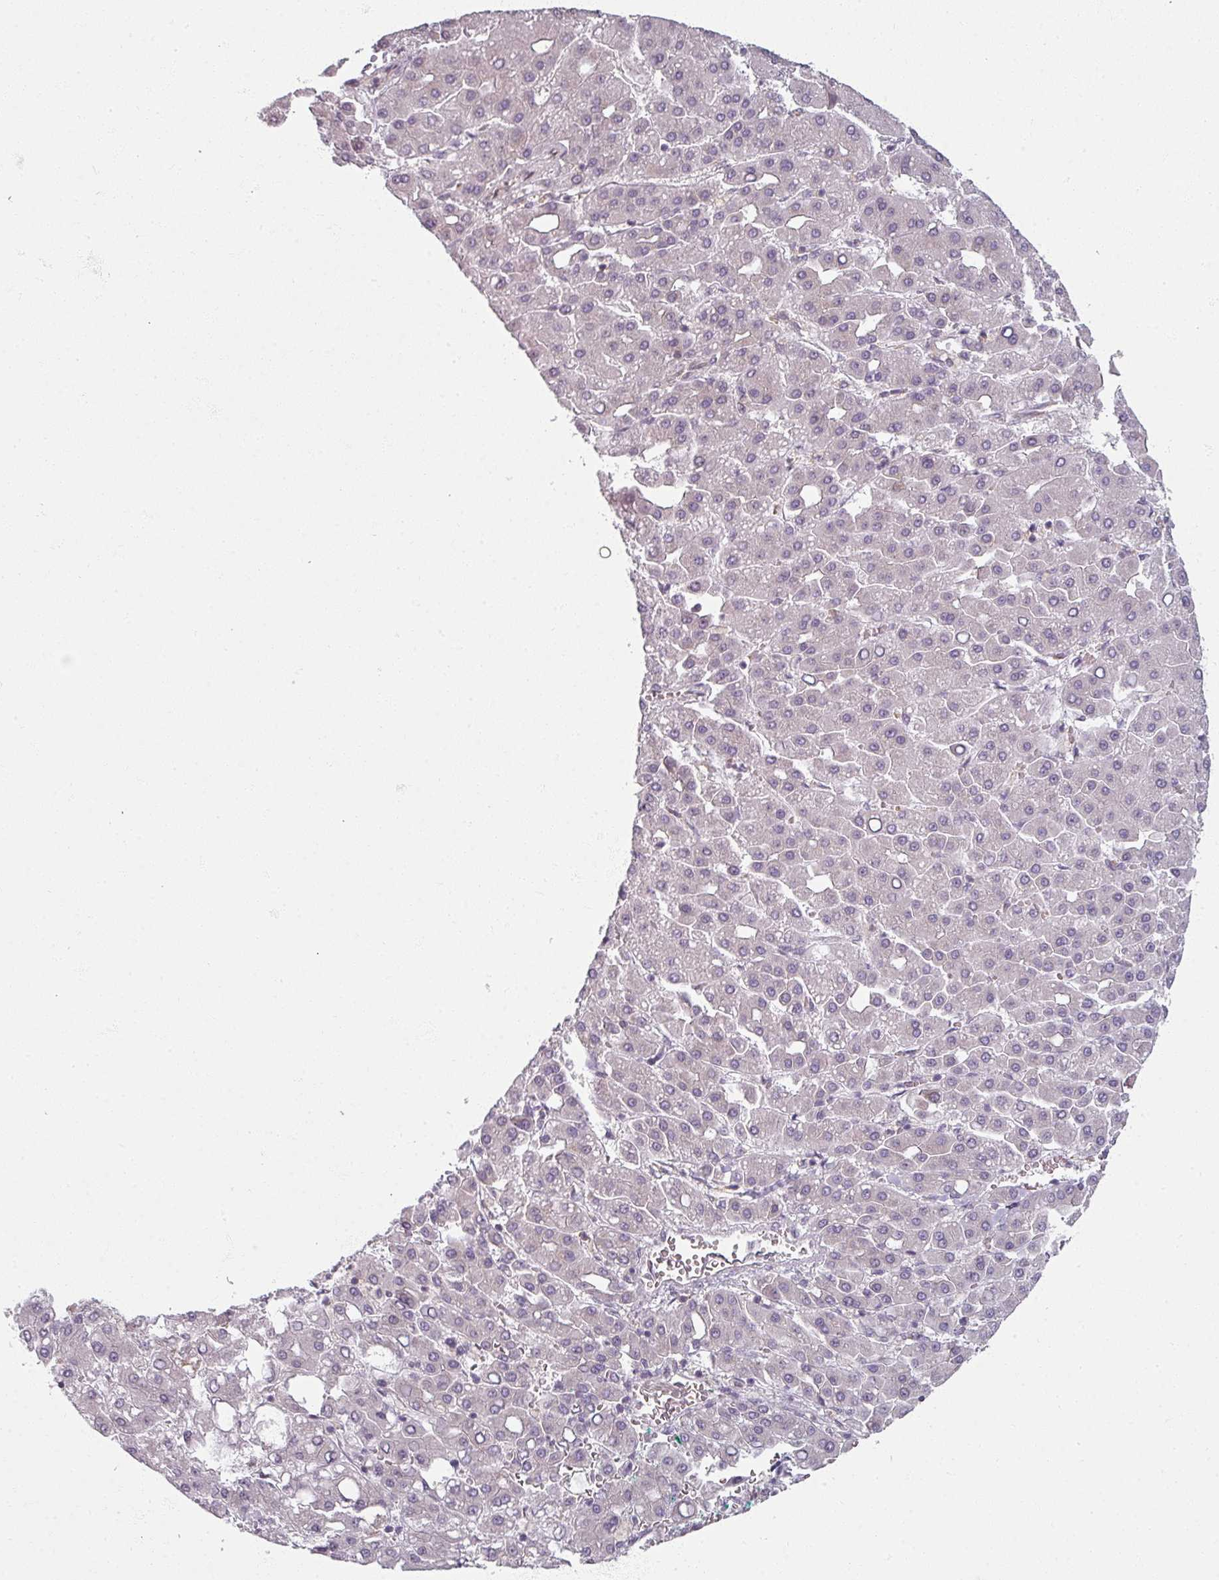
{"staining": {"intensity": "negative", "quantity": "none", "location": "none"}, "tissue": "liver cancer", "cell_type": "Tumor cells", "image_type": "cancer", "snomed": [{"axis": "morphology", "description": "Carcinoma, Hepatocellular, NOS"}, {"axis": "topography", "description": "Liver"}], "caption": "High magnification brightfield microscopy of liver hepatocellular carcinoma stained with DAB (3,3'-diaminobenzidine) (brown) and counterstained with hematoxylin (blue): tumor cells show no significant expression. (DAB immunohistochemistry (IHC) visualized using brightfield microscopy, high magnification).", "gene": "AGPAT4", "patient": {"sex": "male", "age": 65}}